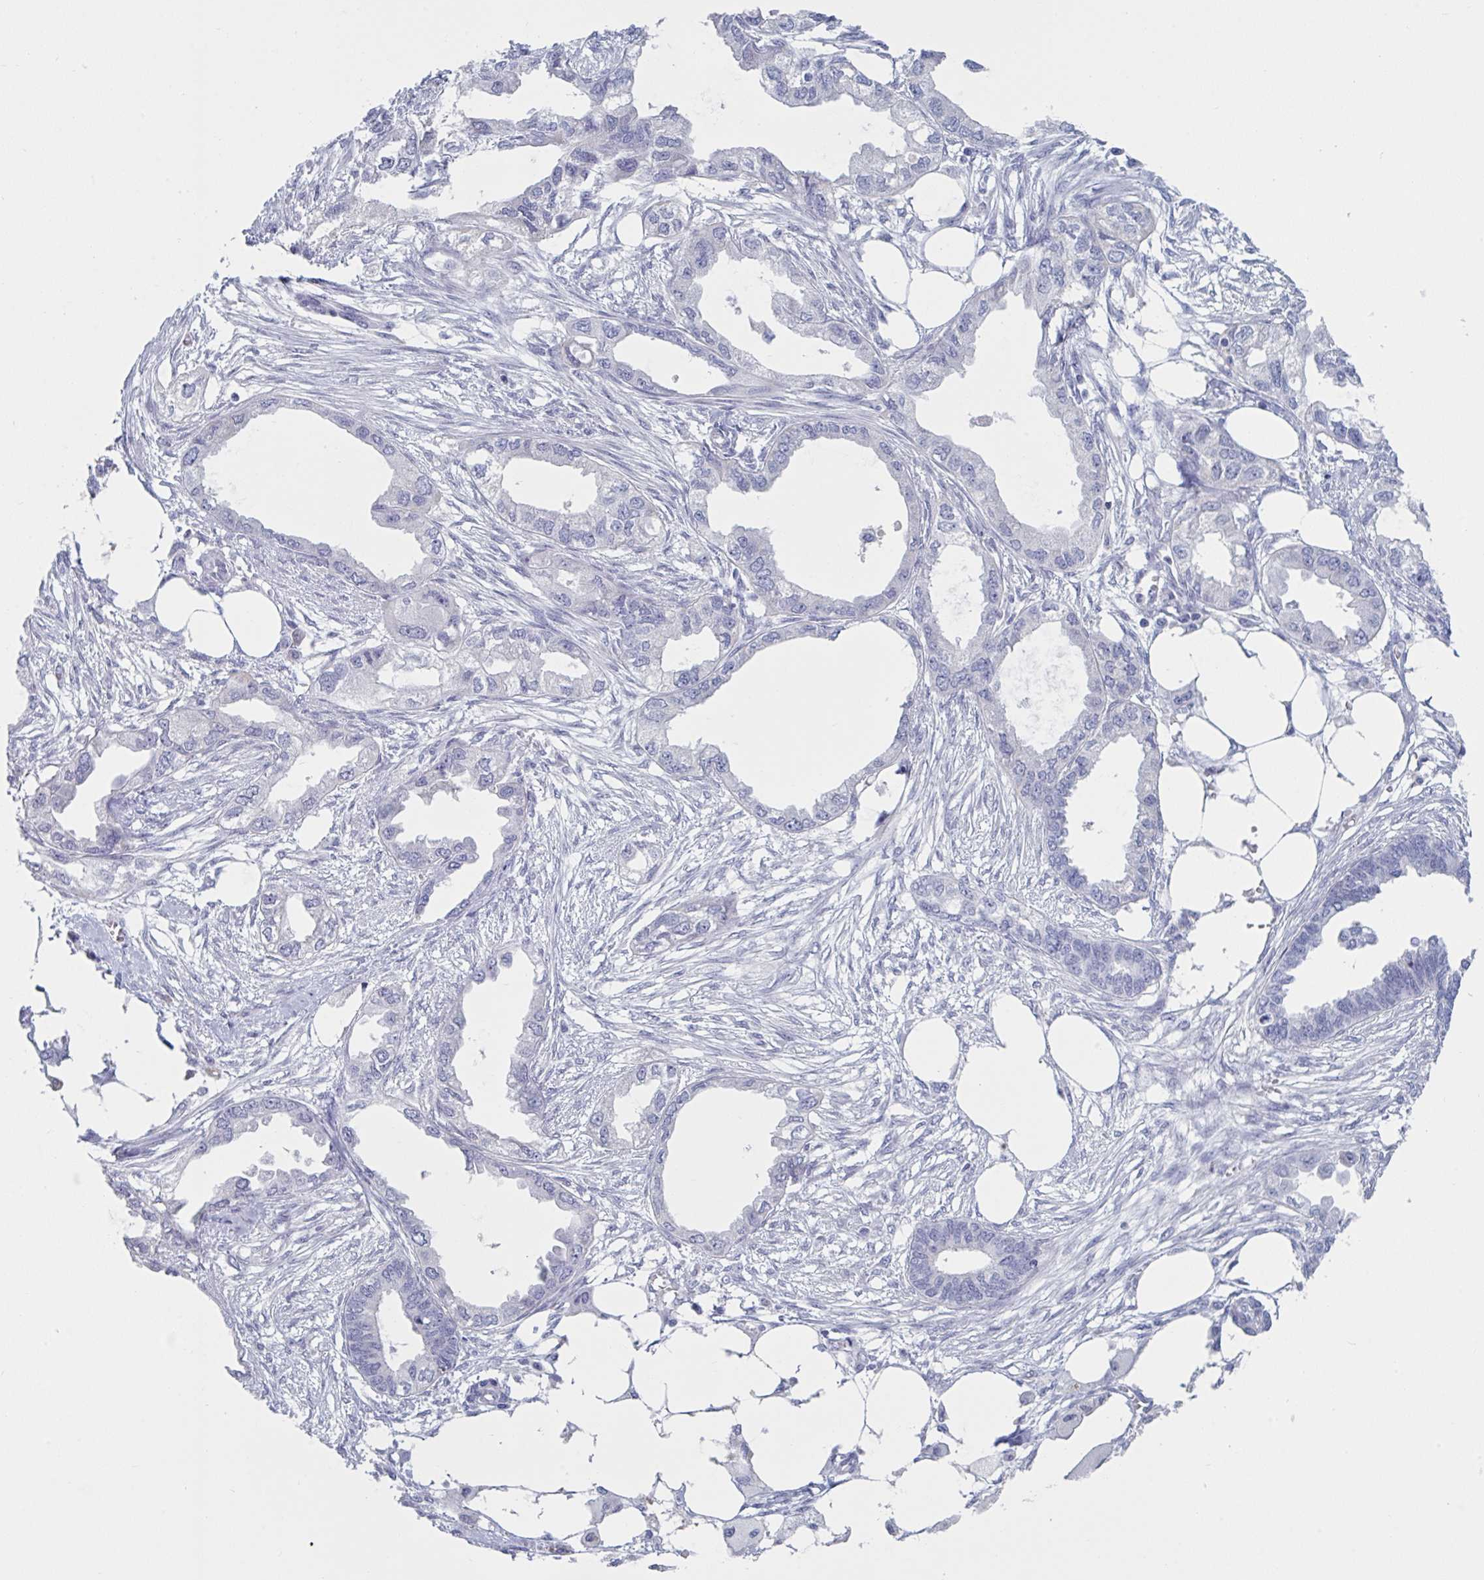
{"staining": {"intensity": "negative", "quantity": "none", "location": "none"}, "tissue": "endometrial cancer", "cell_type": "Tumor cells", "image_type": "cancer", "snomed": [{"axis": "morphology", "description": "Adenocarcinoma, NOS"}, {"axis": "morphology", "description": "Adenocarcinoma, metastatic, NOS"}, {"axis": "topography", "description": "Adipose tissue"}, {"axis": "topography", "description": "Endometrium"}], "caption": "There is no significant expression in tumor cells of endometrial metastatic adenocarcinoma.", "gene": "NDUFC2", "patient": {"sex": "female", "age": 67}}